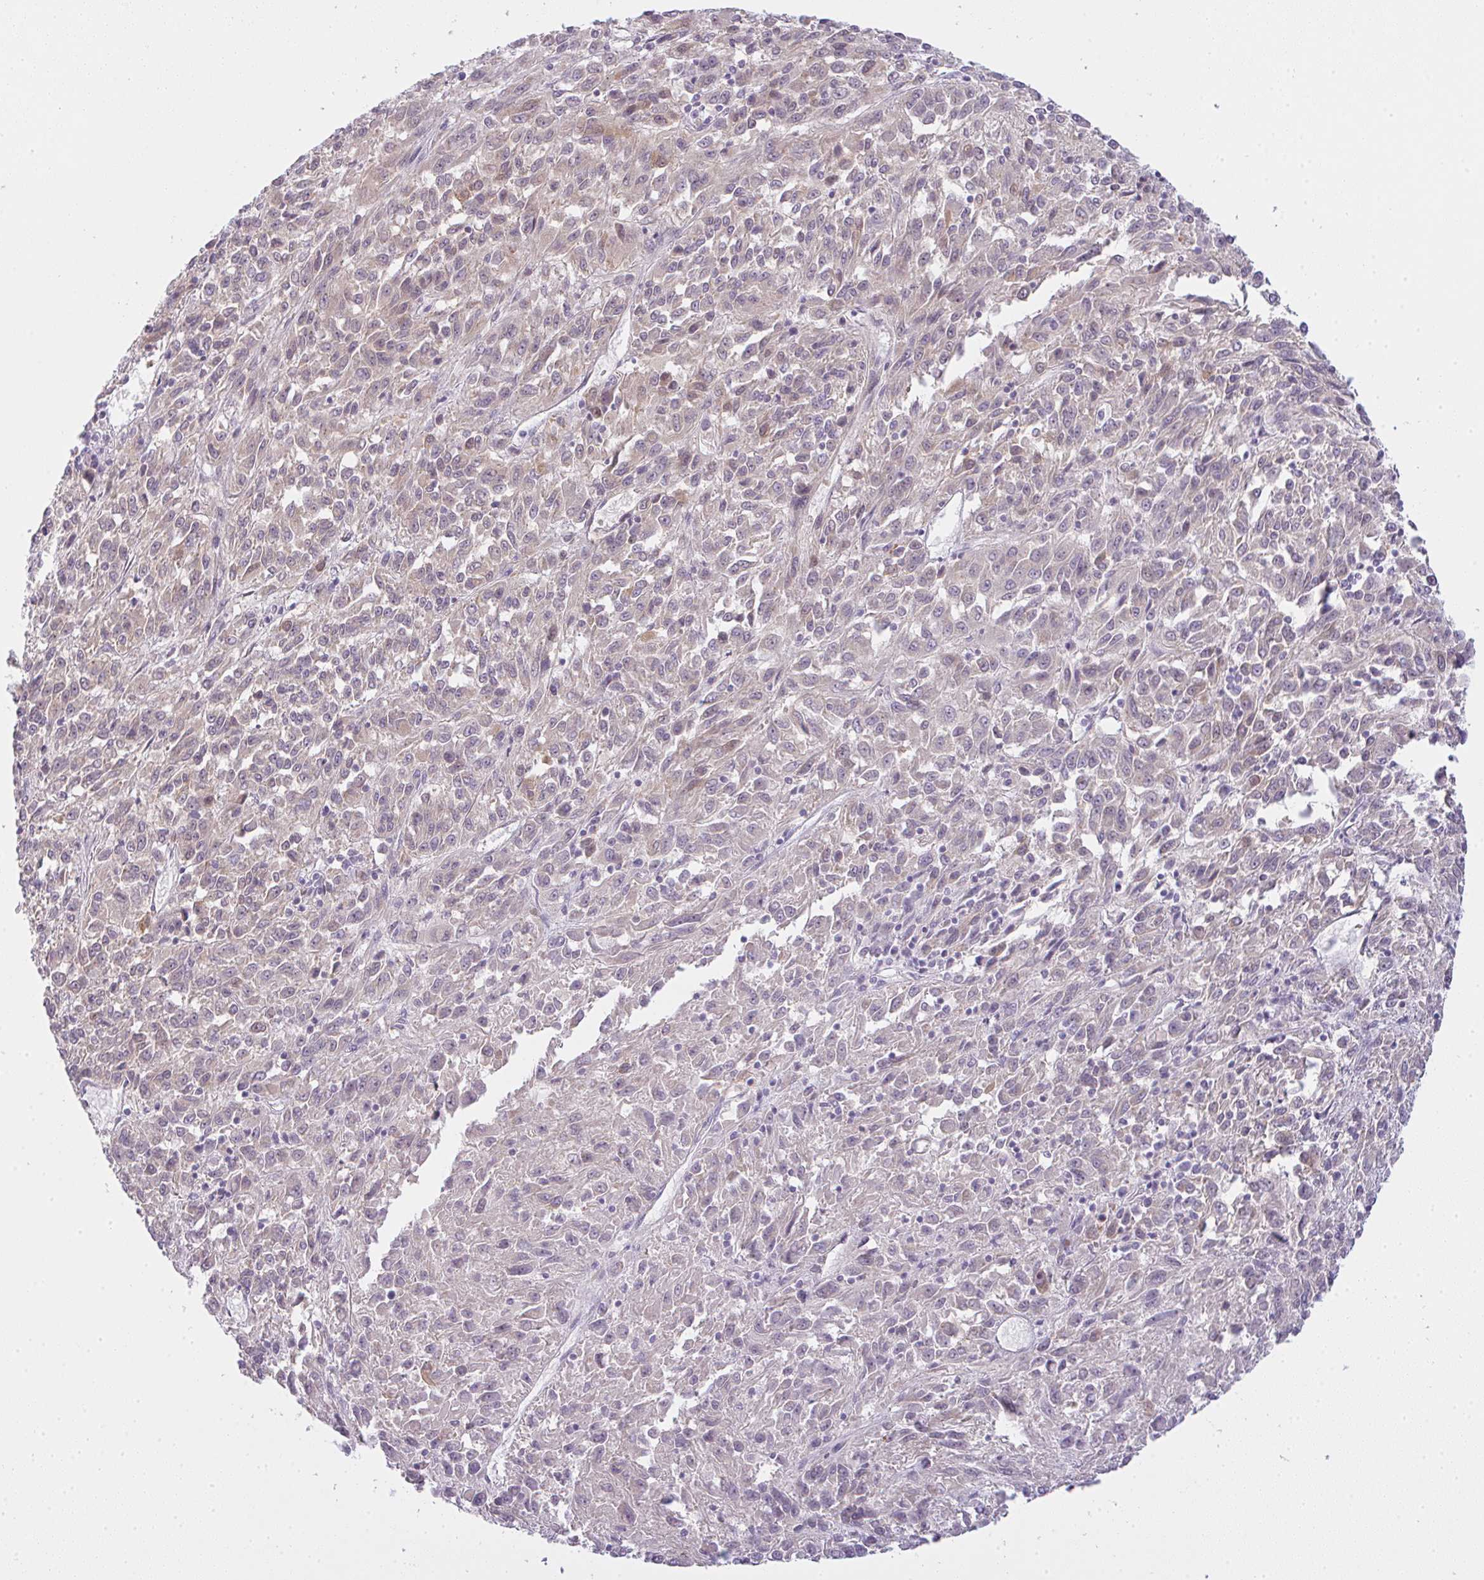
{"staining": {"intensity": "negative", "quantity": "none", "location": "none"}, "tissue": "melanoma", "cell_type": "Tumor cells", "image_type": "cancer", "snomed": [{"axis": "morphology", "description": "Malignant melanoma, Metastatic site"}, {"axis": "topography", "description": "Lung"}], "caption": "Tumor cells show no significant protein expression in melanoma.", "gene": "CSE1L", "patient": {"sex": "male", "age": 64}}